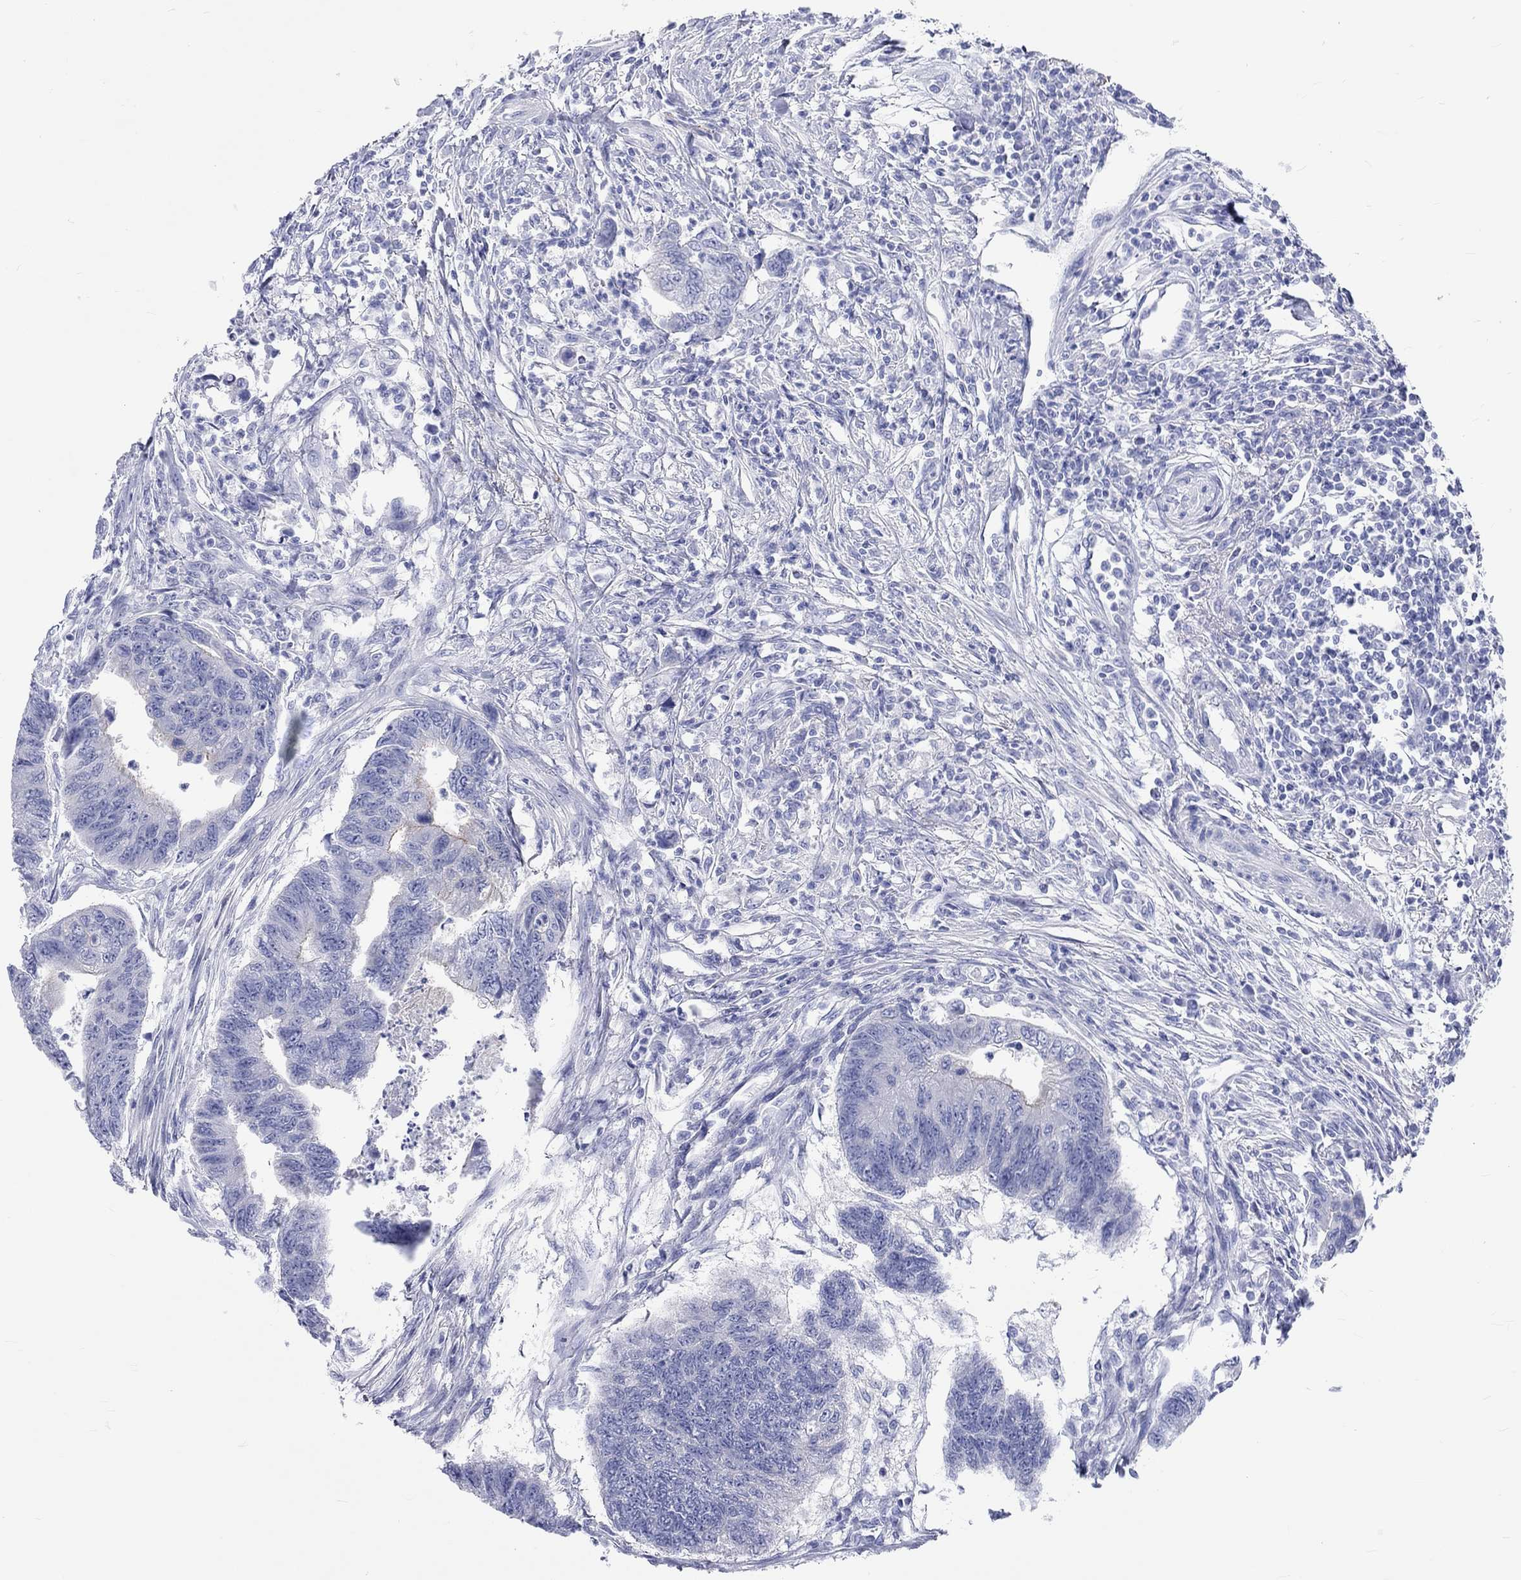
{"staining": {"intensity": "negative", "quantity": "none", "location": "none"}, "tissue": "colorectal cancer", "cell_type": "Tumor cells", "image_type": "cancer", "snomed": [{"axis": "morphology", "description": "Adenocarcinoma, NOS"}, {"axis": "topography", "description": "Colon"}], "caption": "Micrograph shows no significant protein expression in tumor cells of adenocarcinoma (colorectal).", "gene": "SPATA9", "patient": {"sex": "female", "age": 65}}